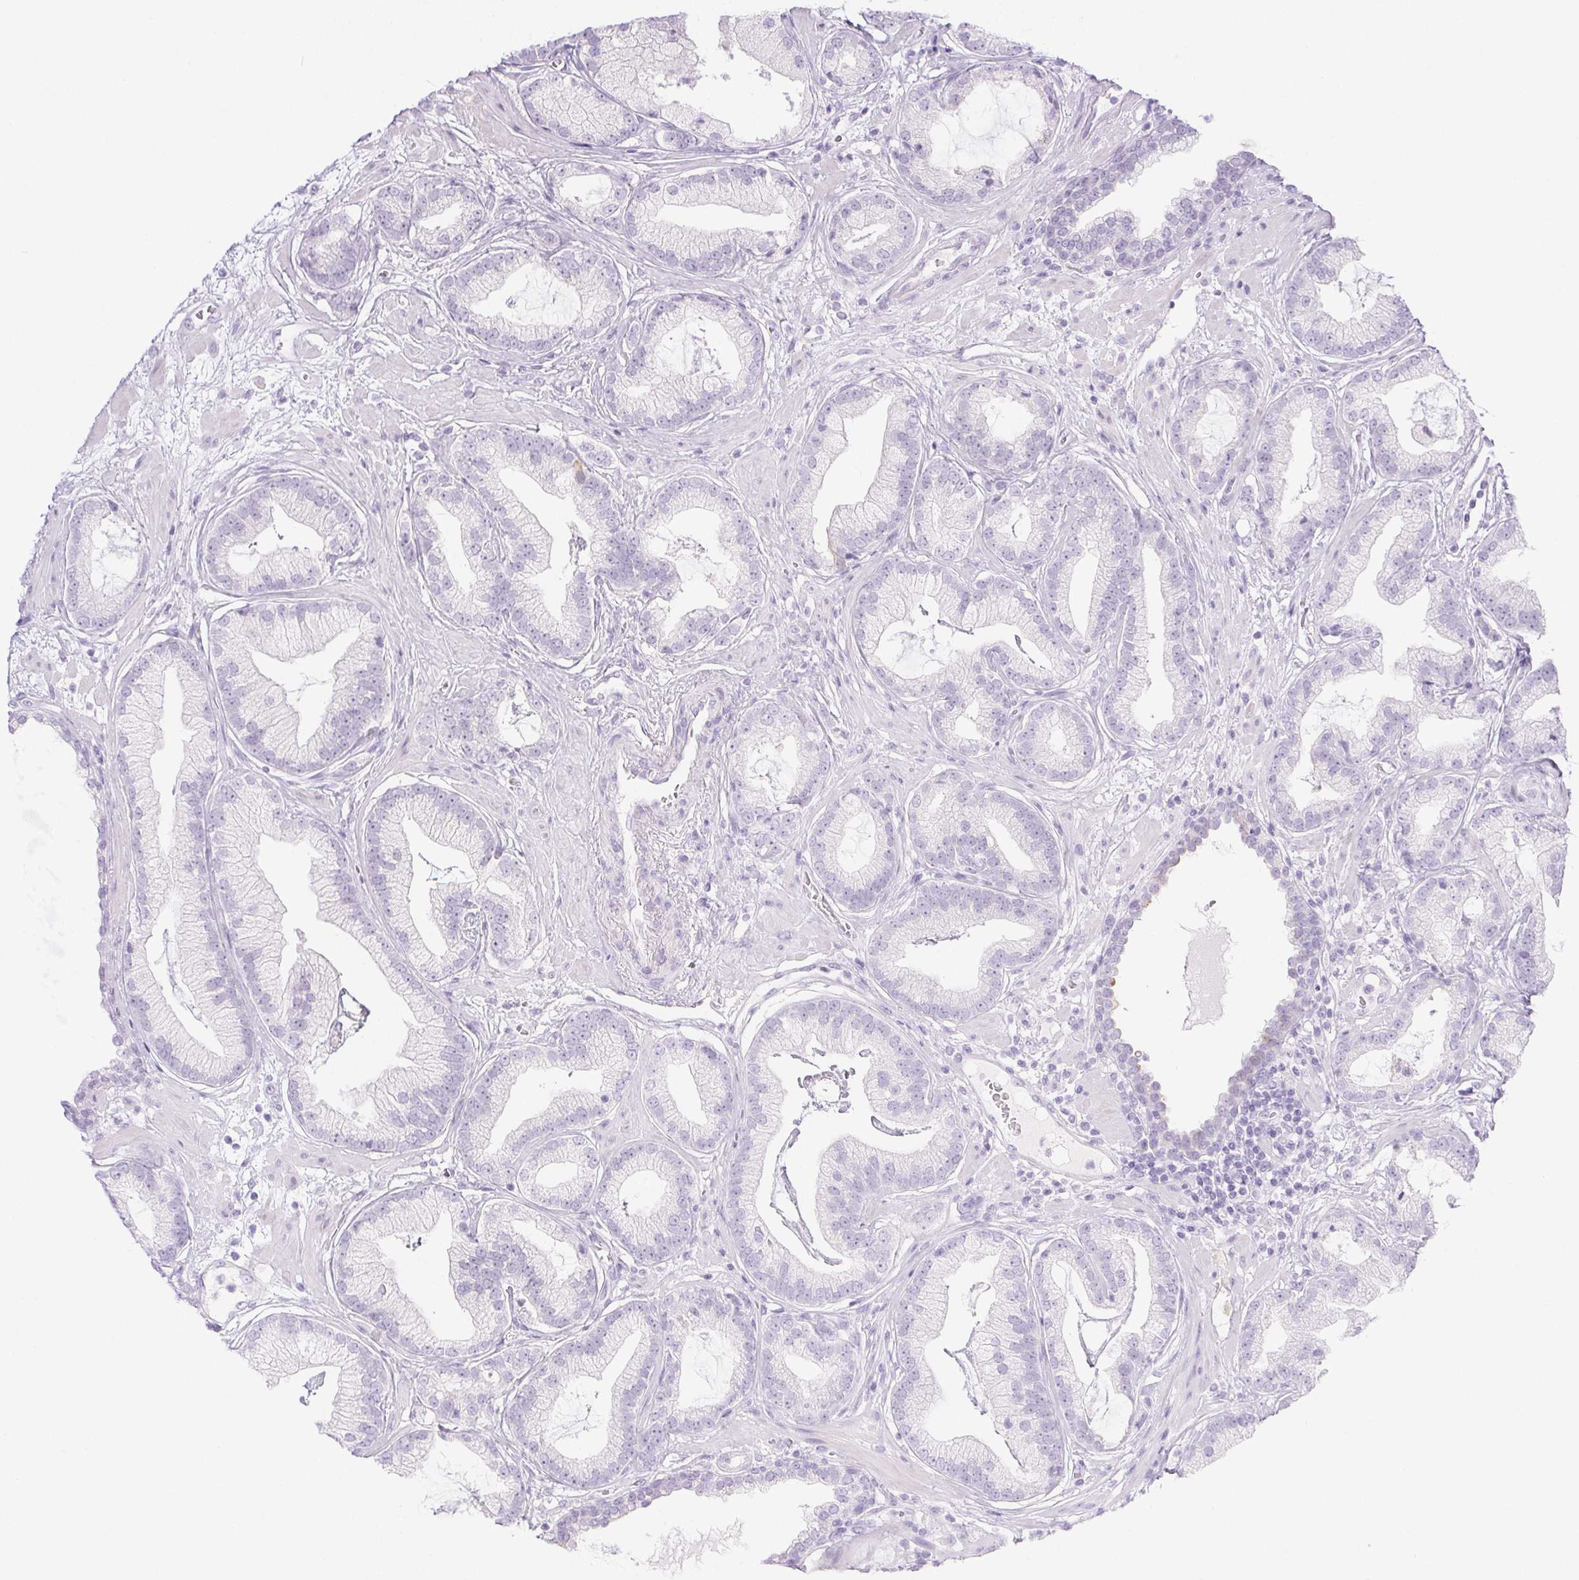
{"staining": {"intensity": "negative", "quantity": "none", "location": "none"}, "tissue": "prostate cancer", "cell_type": "Tumor cells", "image_type": "cancer", "snomed": [{"axis": "morphology", "description": "Adenocarcinoma, Low grade"}, {"axis": "topography", "description": "Prostate"}], "caption": "This is an IHC histopathology image of low-grade adenocarcinoma (prostate). There is no positivity in tumor cells.", "gene": "PI3", "patient": {"sex": "male", "age": 62}}